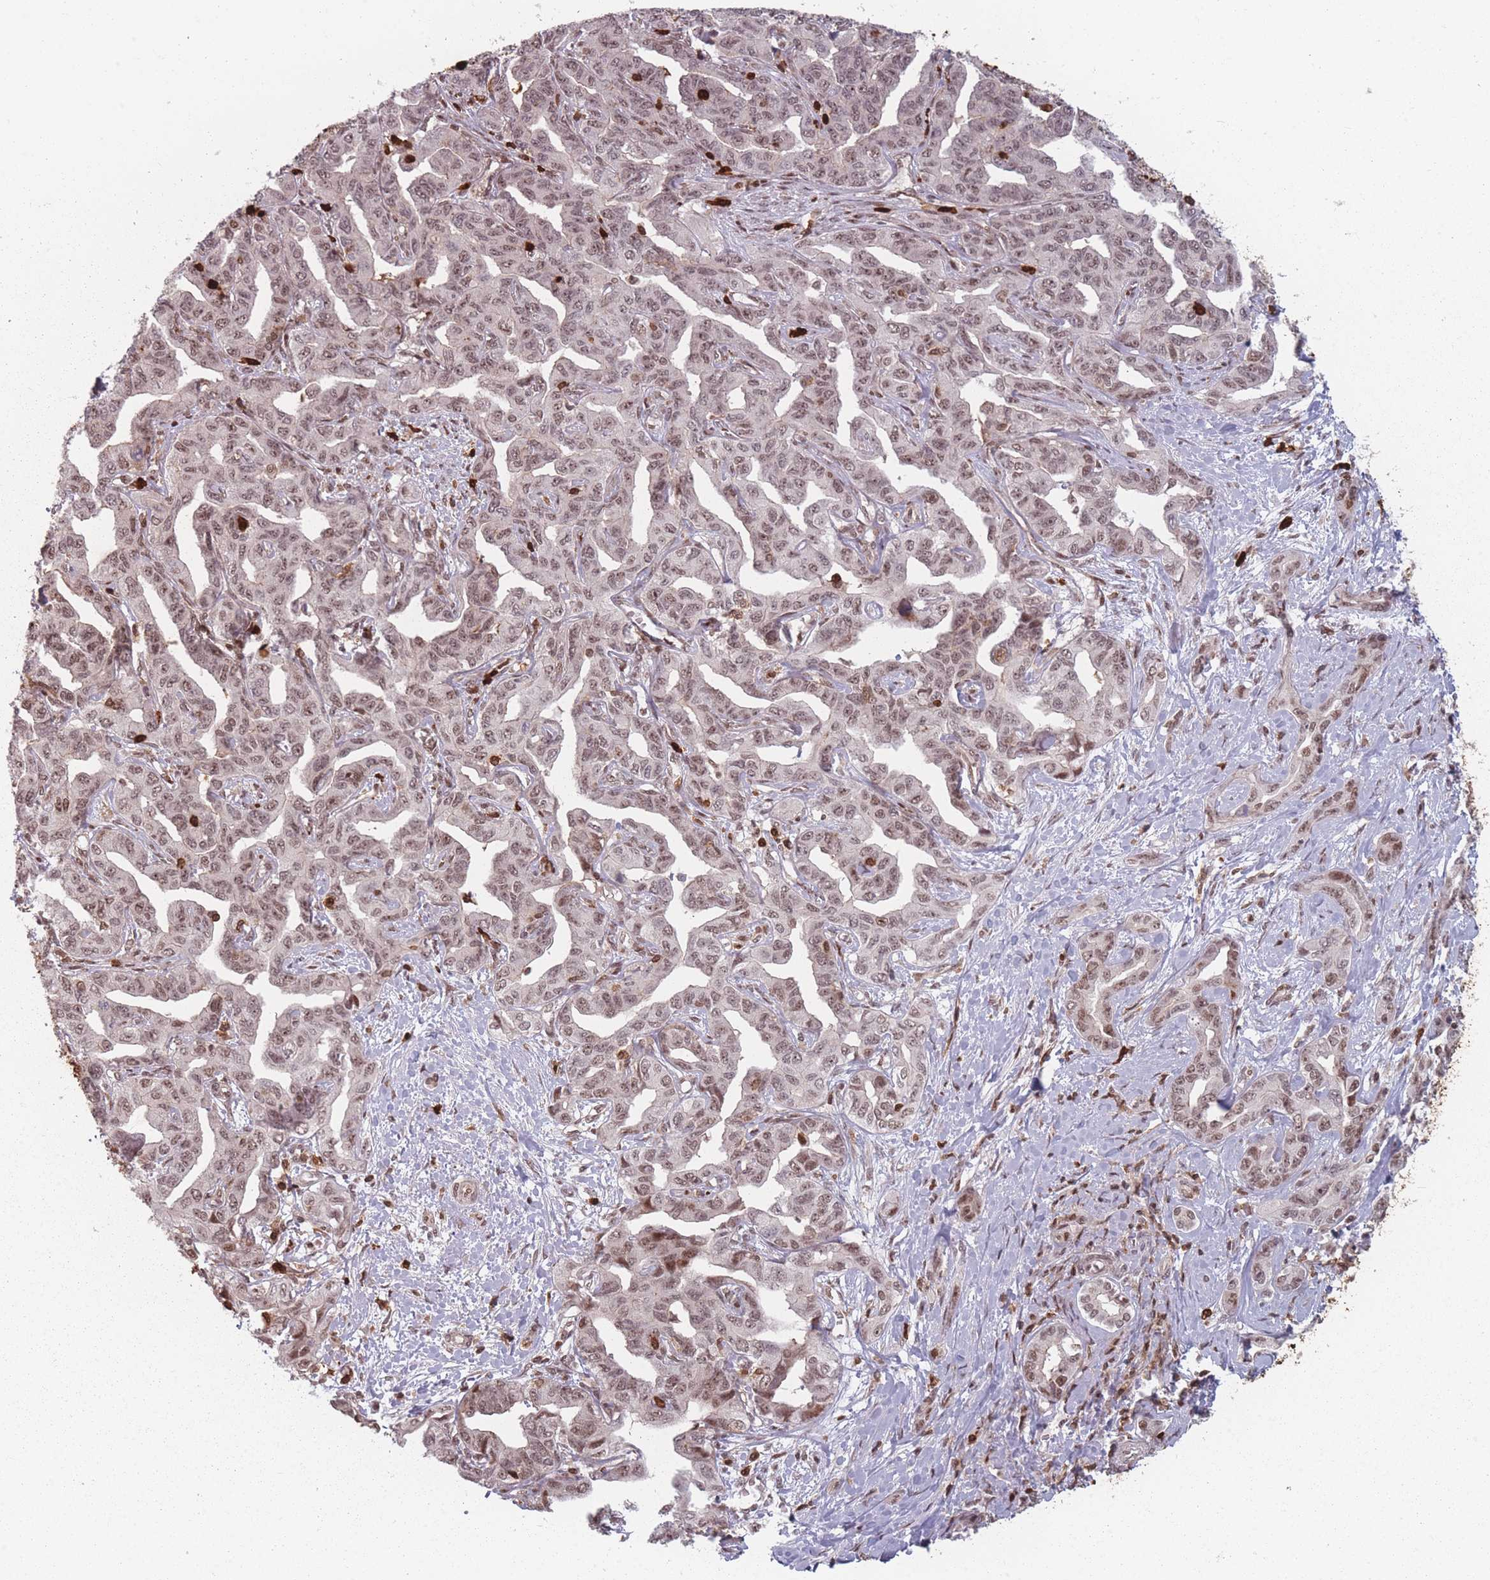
{"staining": {"intensity": "weak", "quantity": ">75%", "location": "nuclear"}, "tissue": "liver cancer", "cell_type": "Tumor cells", "image_type": "cancer", "snomed": [{"axis": "morphology", "description": "Cholangiocarcinoma"}, {"axis": "topography", "description": "Liver"}], "caption": "A histopathology image of liver cholangiocarcinoma stained for a protein displays weak nuclear brown staining in tumor cells.", "gene": "WDR55", "patient": {"sex": "male", "age": 59}}